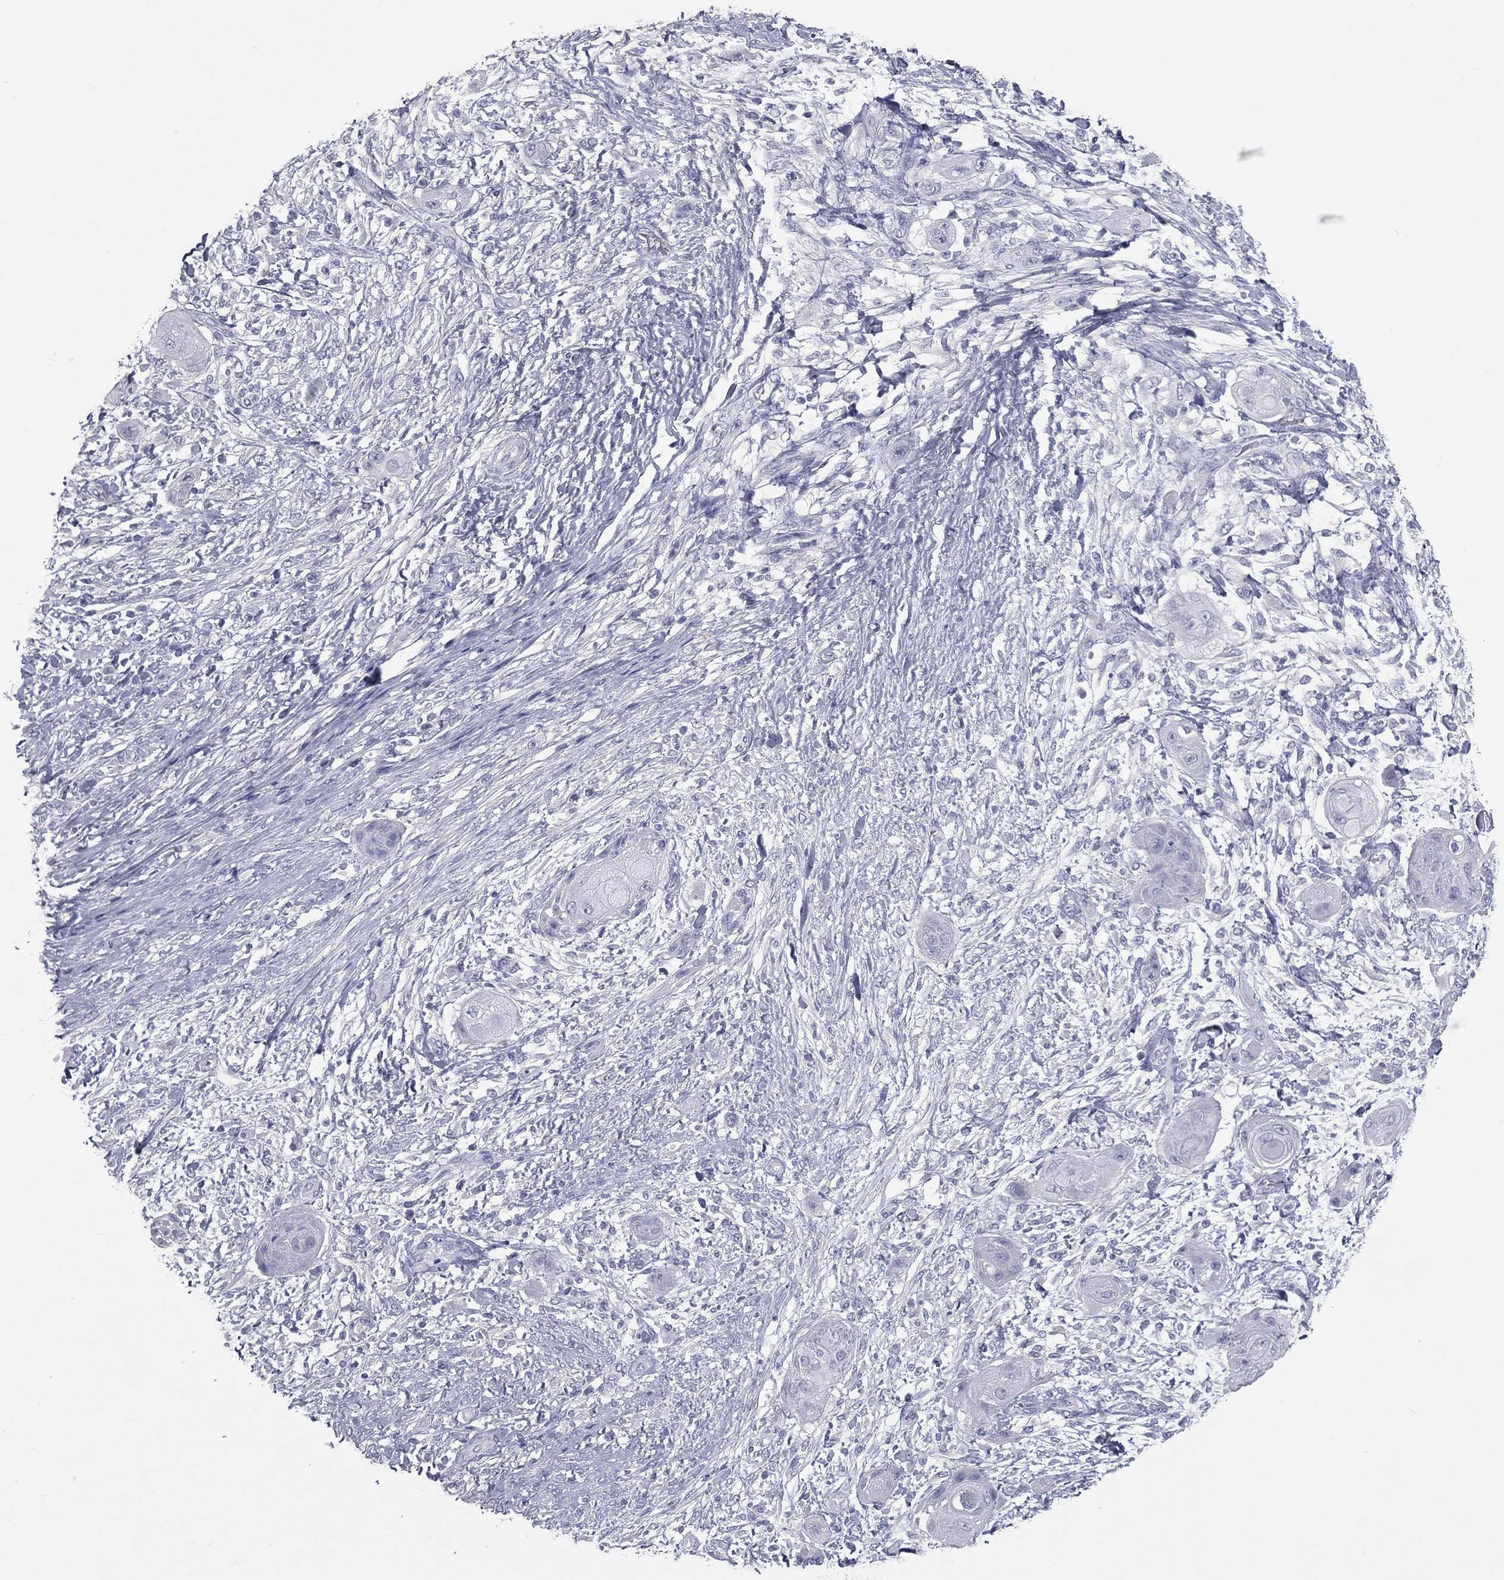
{"staining": {"intensity": "negative", "quantity": "none", "location": "none"}, "tissue": "skin cancer", "cell_type": "Tumor cells", "image_type": "cancer", "snomed": [{"axis": "morphology", "description": "Squamous cell carcinoma, NOS"}, {"axis": "topography", "description": "Skin"}], "caption": "IHC image of skin cancer (squamous cell carcinoma) stained for a protein (brown), which displays no expression in tumor cells.", "gene": "TFPI2", "patient": {"sex": "male", "age": 62}}